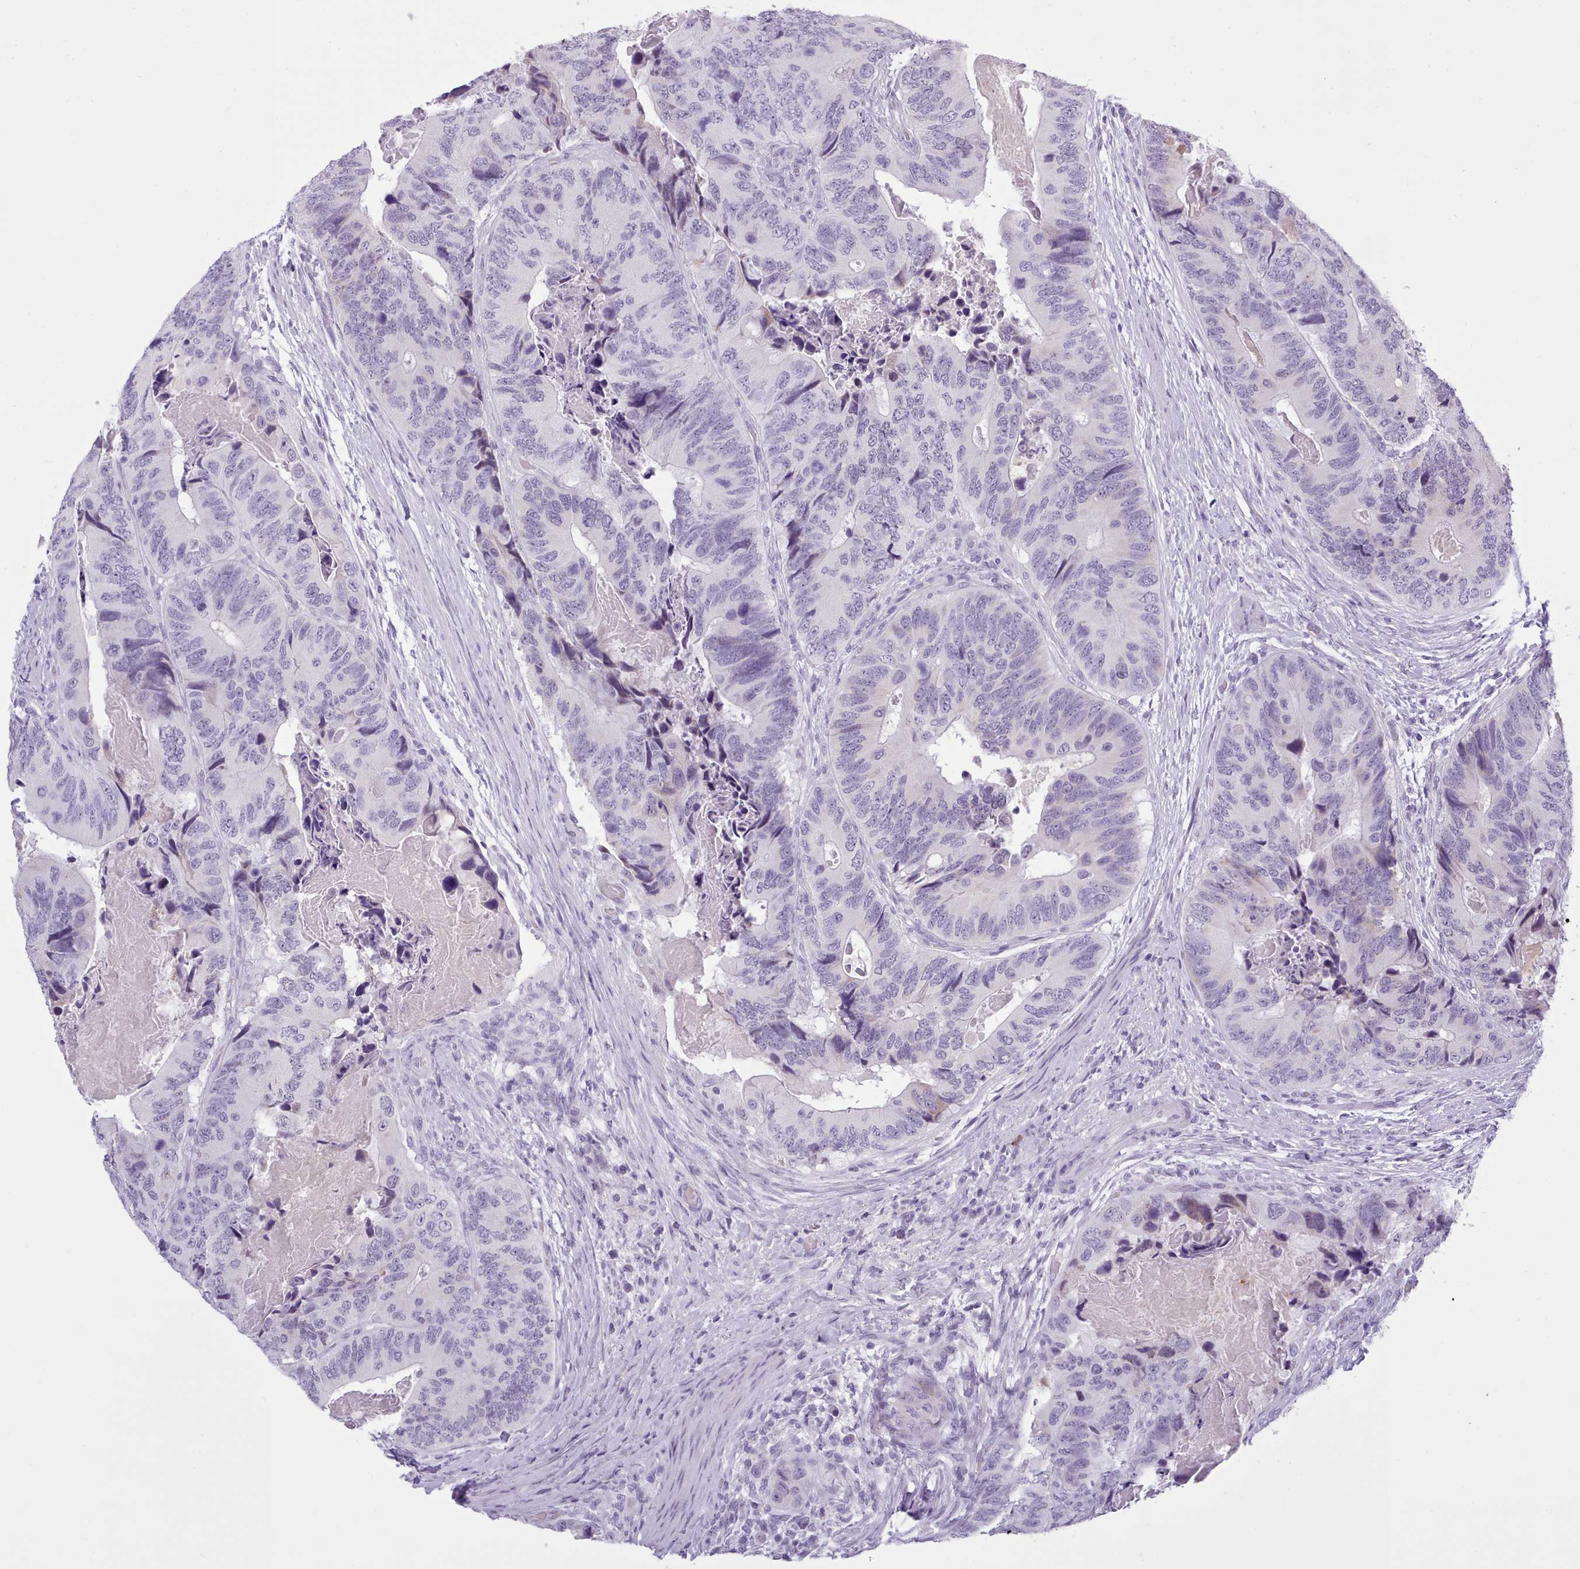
{"staining": {"intensity": "negative", "quantity": "none", "location": "none"}, "tissue": "colorectal cancer", "cell_type": "Tumor cells", "image_type": "cancer", "snomed": [{"axis": "morphology", "description": "Adenocarcinoma, NOS"}, {"axis": "topography", "description": "Colon"}], "caption": "High magnification brightfield microscopy of colorectal adenocarcinoma stained with DAB (brown) and counterstained with hematoxylin (blue): tumor cells show no significant staining.", "gene": "FBXO48", "patient": {"sex": "male", "age": 84}}